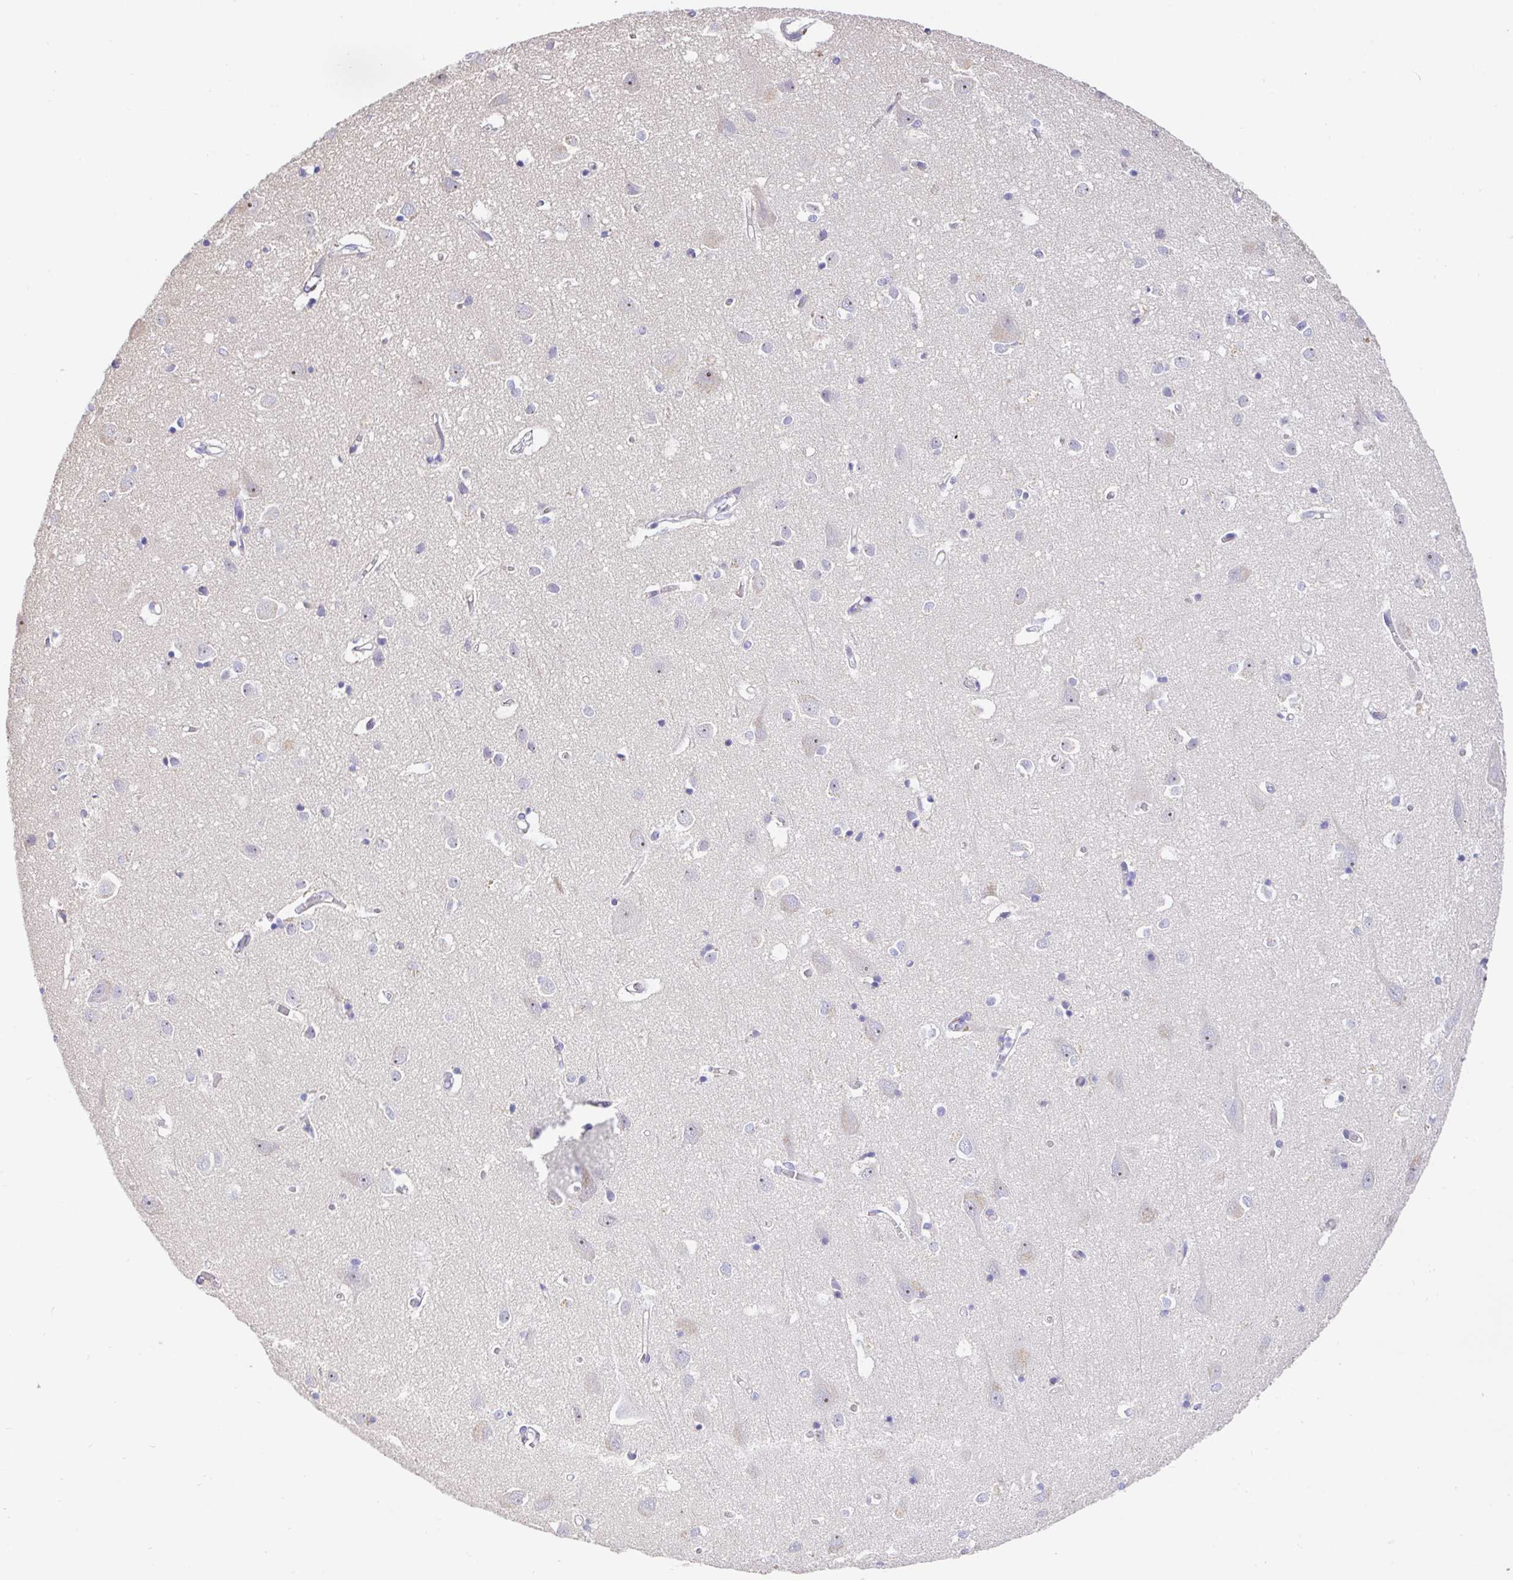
{"staining": {"intensity": "negative", "quantity": "none", "location": "none"}, "tissue": "cerebral cortex", "cell_type": "Endothelial cells", "image_type": "normal", "snomed": [{"axis": "morphology", "description": "Normal tissue, NOS"}, {"axis": "topography", "description": "Cerebral cortex"}], "caption": "Human cerebral cortex stained for a protein using immunohistochemistry (IHC) reveals no positivity in endothelial cells.", "gene": "TIMELESS", "patient": {"sex": "male", "age": 70}}